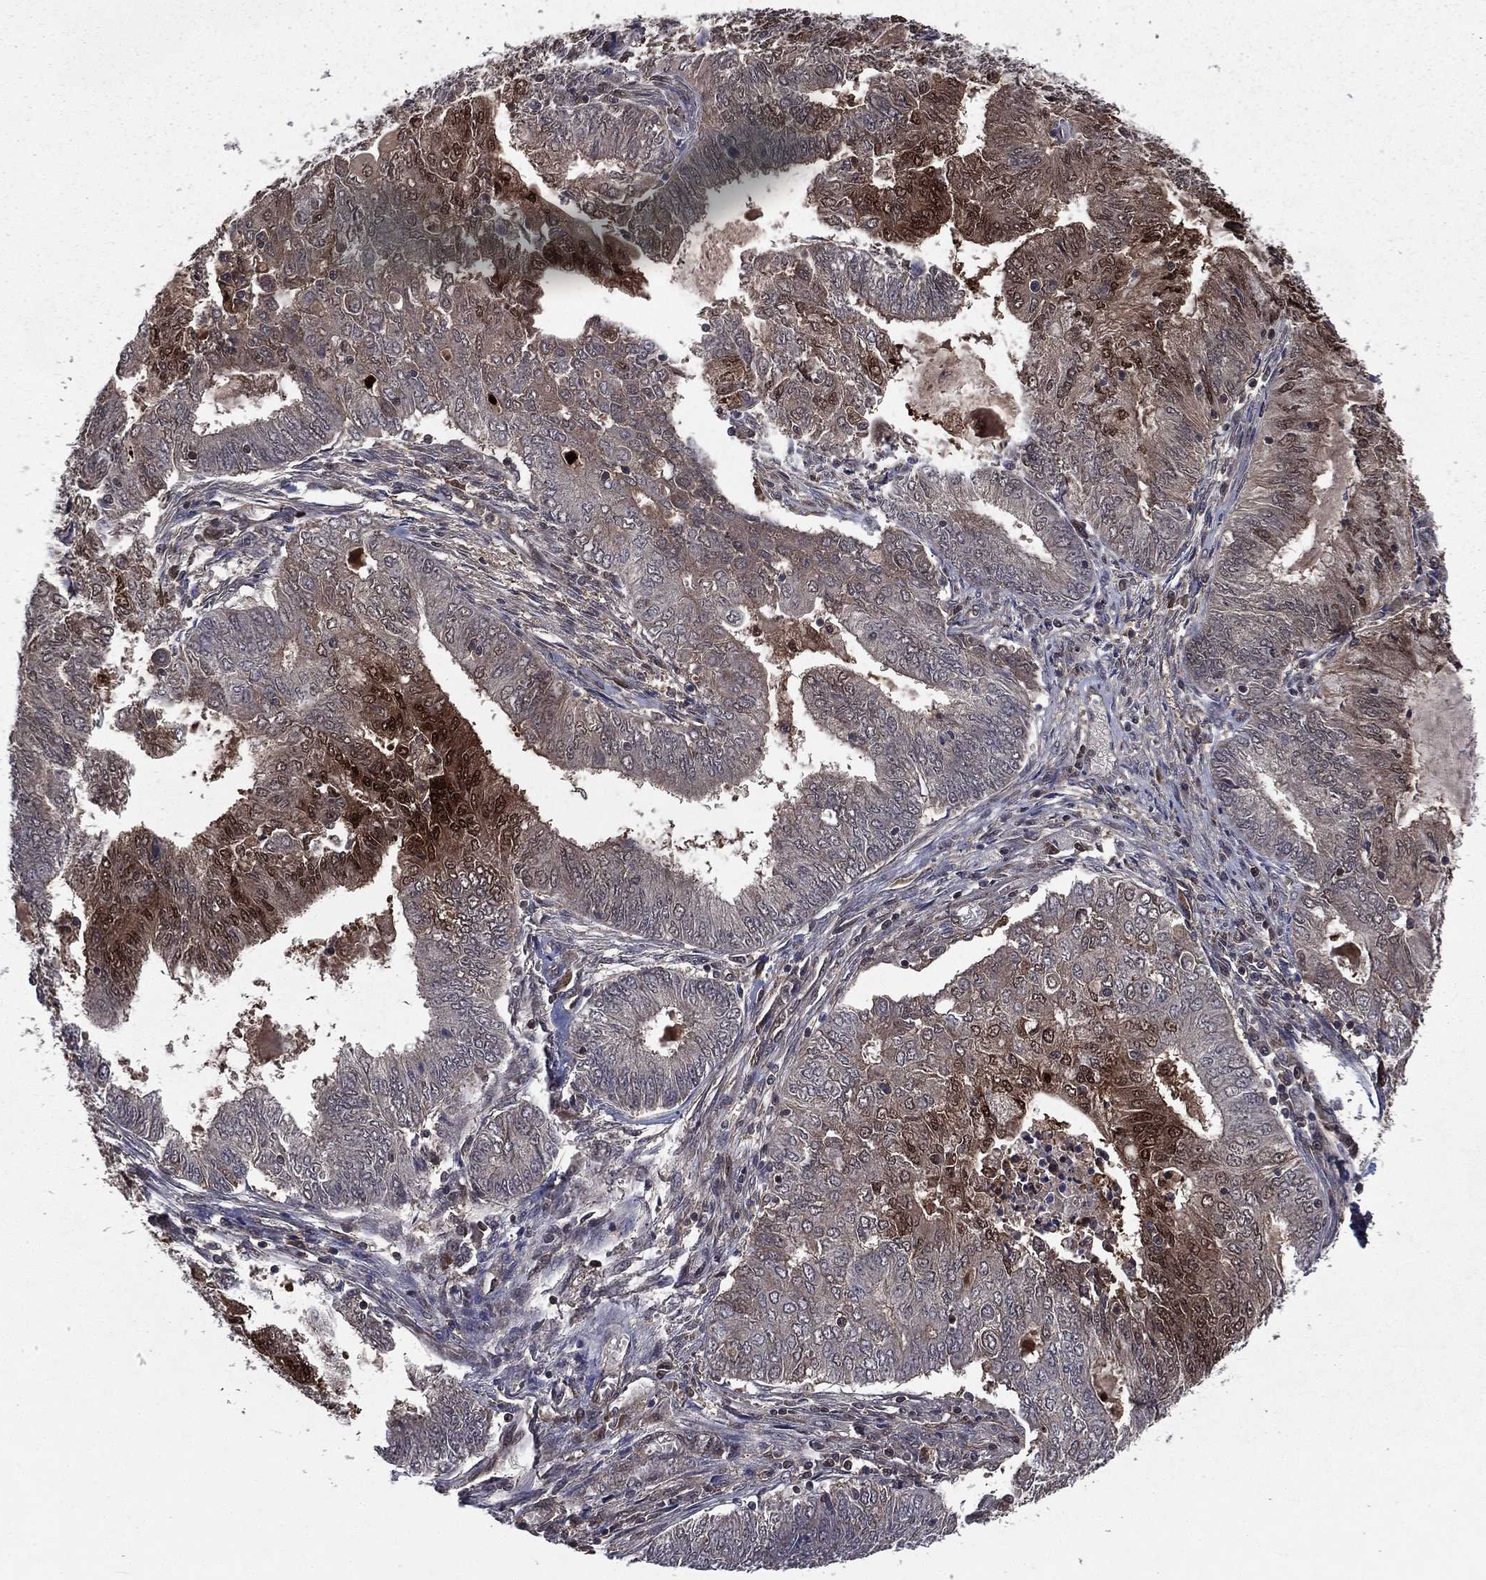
{"staining": {"intensity": "strong", "quantity": "<25%", "location": "cytoplasmic/membranous,nuclear"}, "tissue": "endometrial cancer", "cell_type": "Tumor cells", "image_type": "cancer", "snomed": [{"axis": "morphology", "description": "Adenocarcinoma, NOS"}, {"axis": "topography", "description": "Endometrium"}], "caption": "The photomicrograph shows staining of adenocarcinoma (endometrial), revealing strong cytoplasmic/membranous and nuclear protein expression (brown color) within tumor cells.", "gene": "FGD1", "patient": {"sex": "female", "age": 62}}